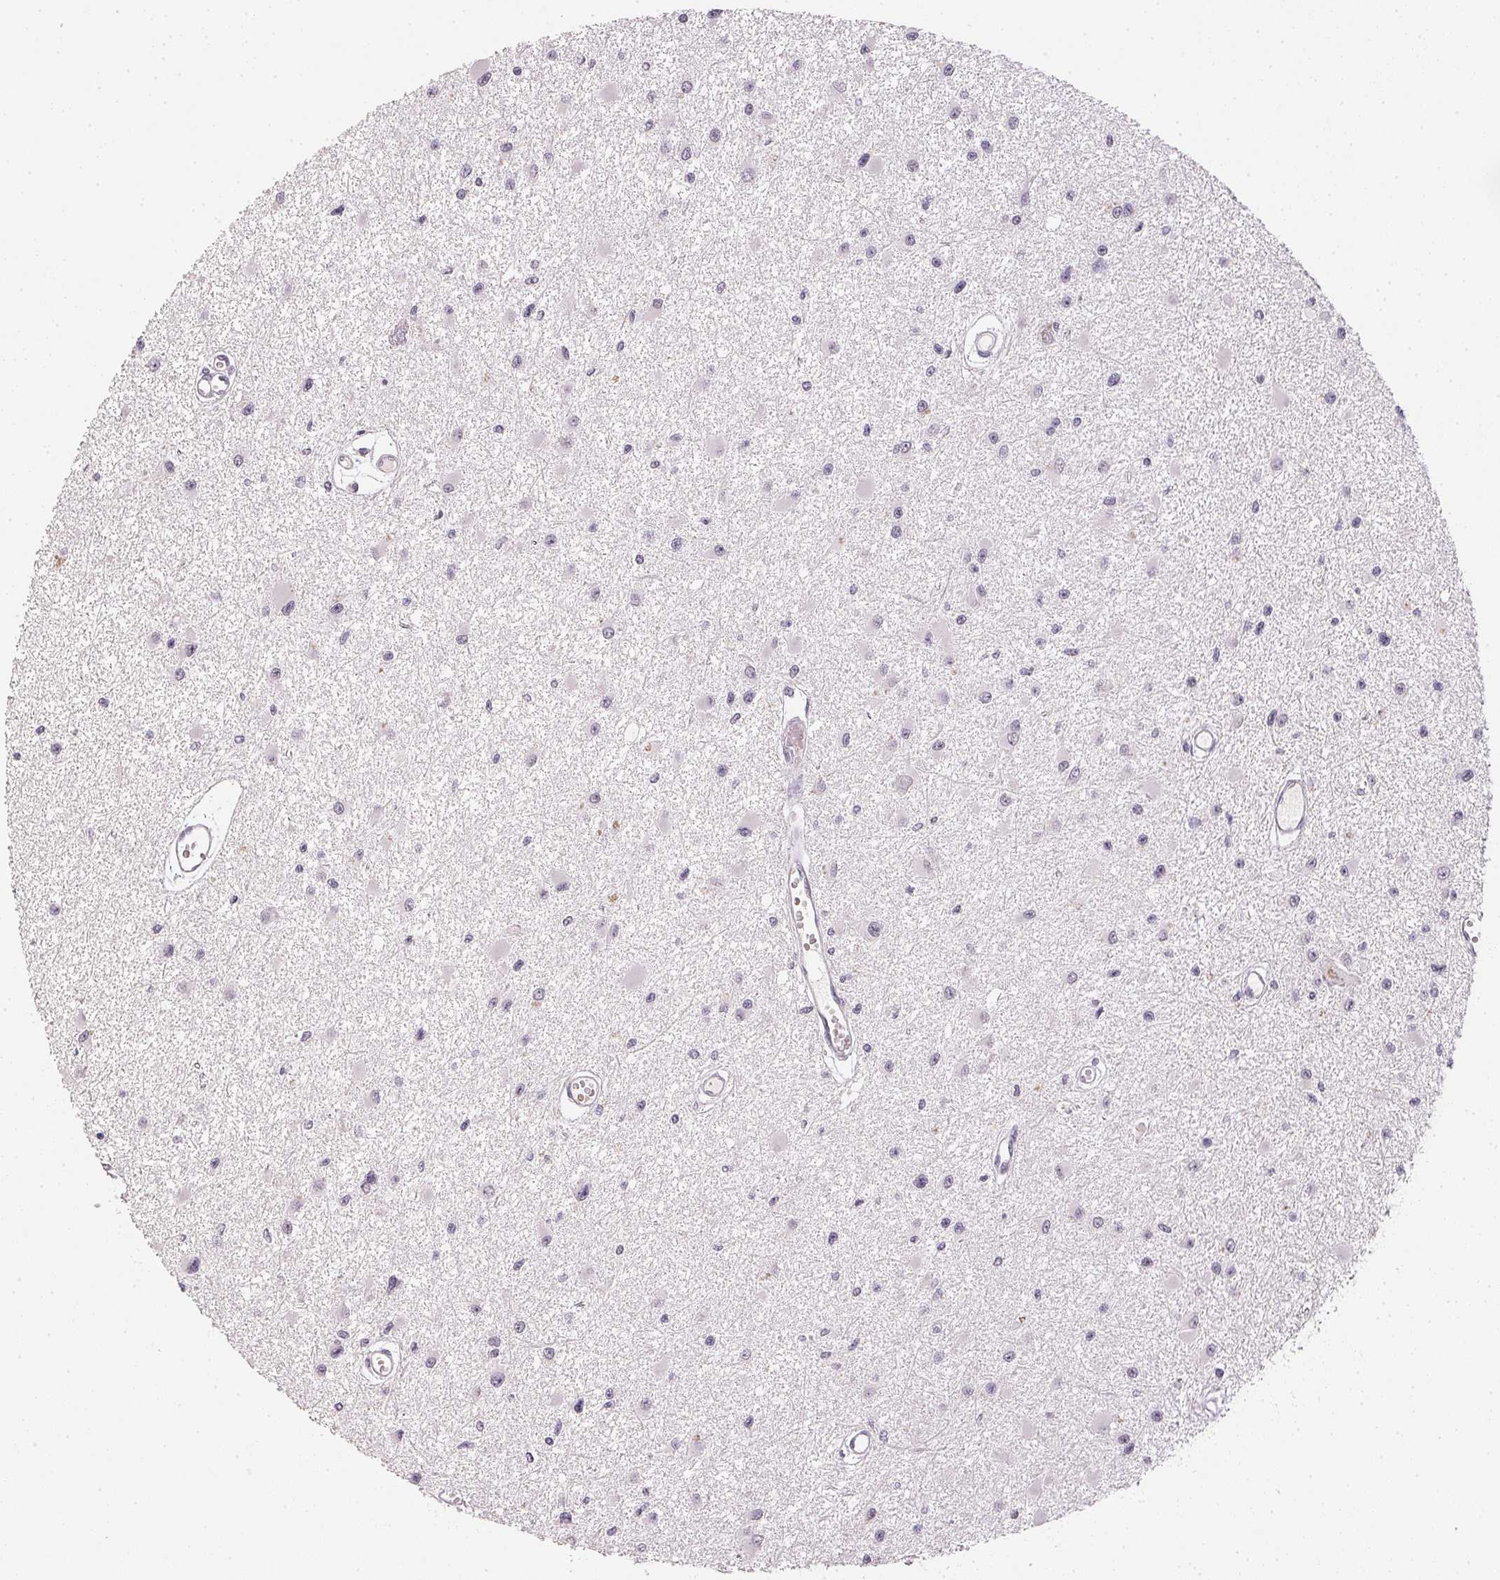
{"staining": {"intensity": "negative", "quantity": "none", "location": "none"}, "tissue": "glioma", "cell_type": "Tumor cells", "image_type": "cancer", "snomed": [{"axis": "morphology", "description": "Glioma, malignant, High grade"}, {"axis": "topography", "description": "Brain"}], "caption": "DAB (3,3'-diaminobenzidine) immunohistochemical staining of glioma exhibits no significant staining in tumor cells.", "gene": "POLR3G", "patient": {"sex": "male", "age": 54}}